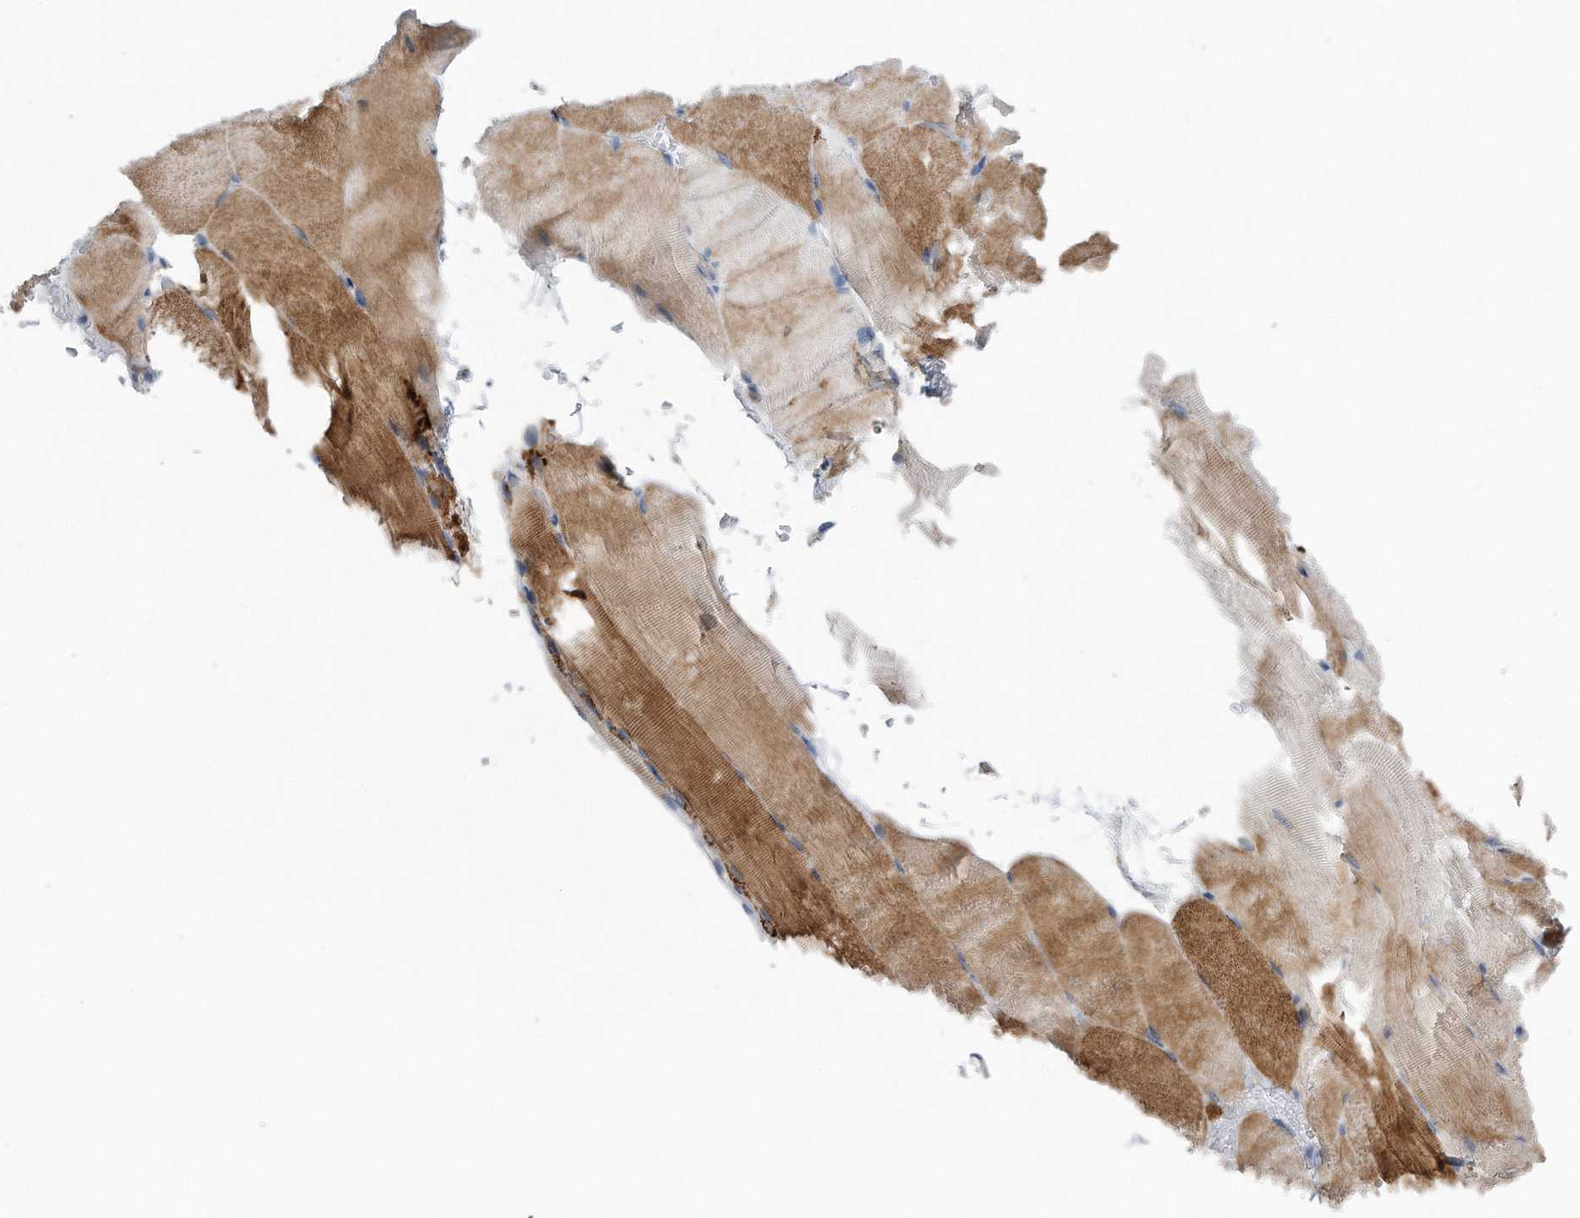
{"staining": {"intensity": "moderate", "quantity": "25%-75%", "location": "cytoplasmic/membranous"}, "tissue": "skeletal muscle", "cell_type": "Myocytes", "image_type": "normal", "snomed": [{"axis": "morphology", "description": "Normal tissue, NOS"}, {"axis": "topography", "description": "Skeletal muscle"}, {"axis": "topography", "description": "Parathyroid gland"}], "caption": "Immunohistochemistry photomicrograph of unremarkable human skeletal muscle stained for a protein (brown), which exhibits medium levels of moderate cytoplasmic/membranous expression in about 25%-75% of myocytes.", "gene": "YRDC", "patient": {"sex": "female", "age": 37}}